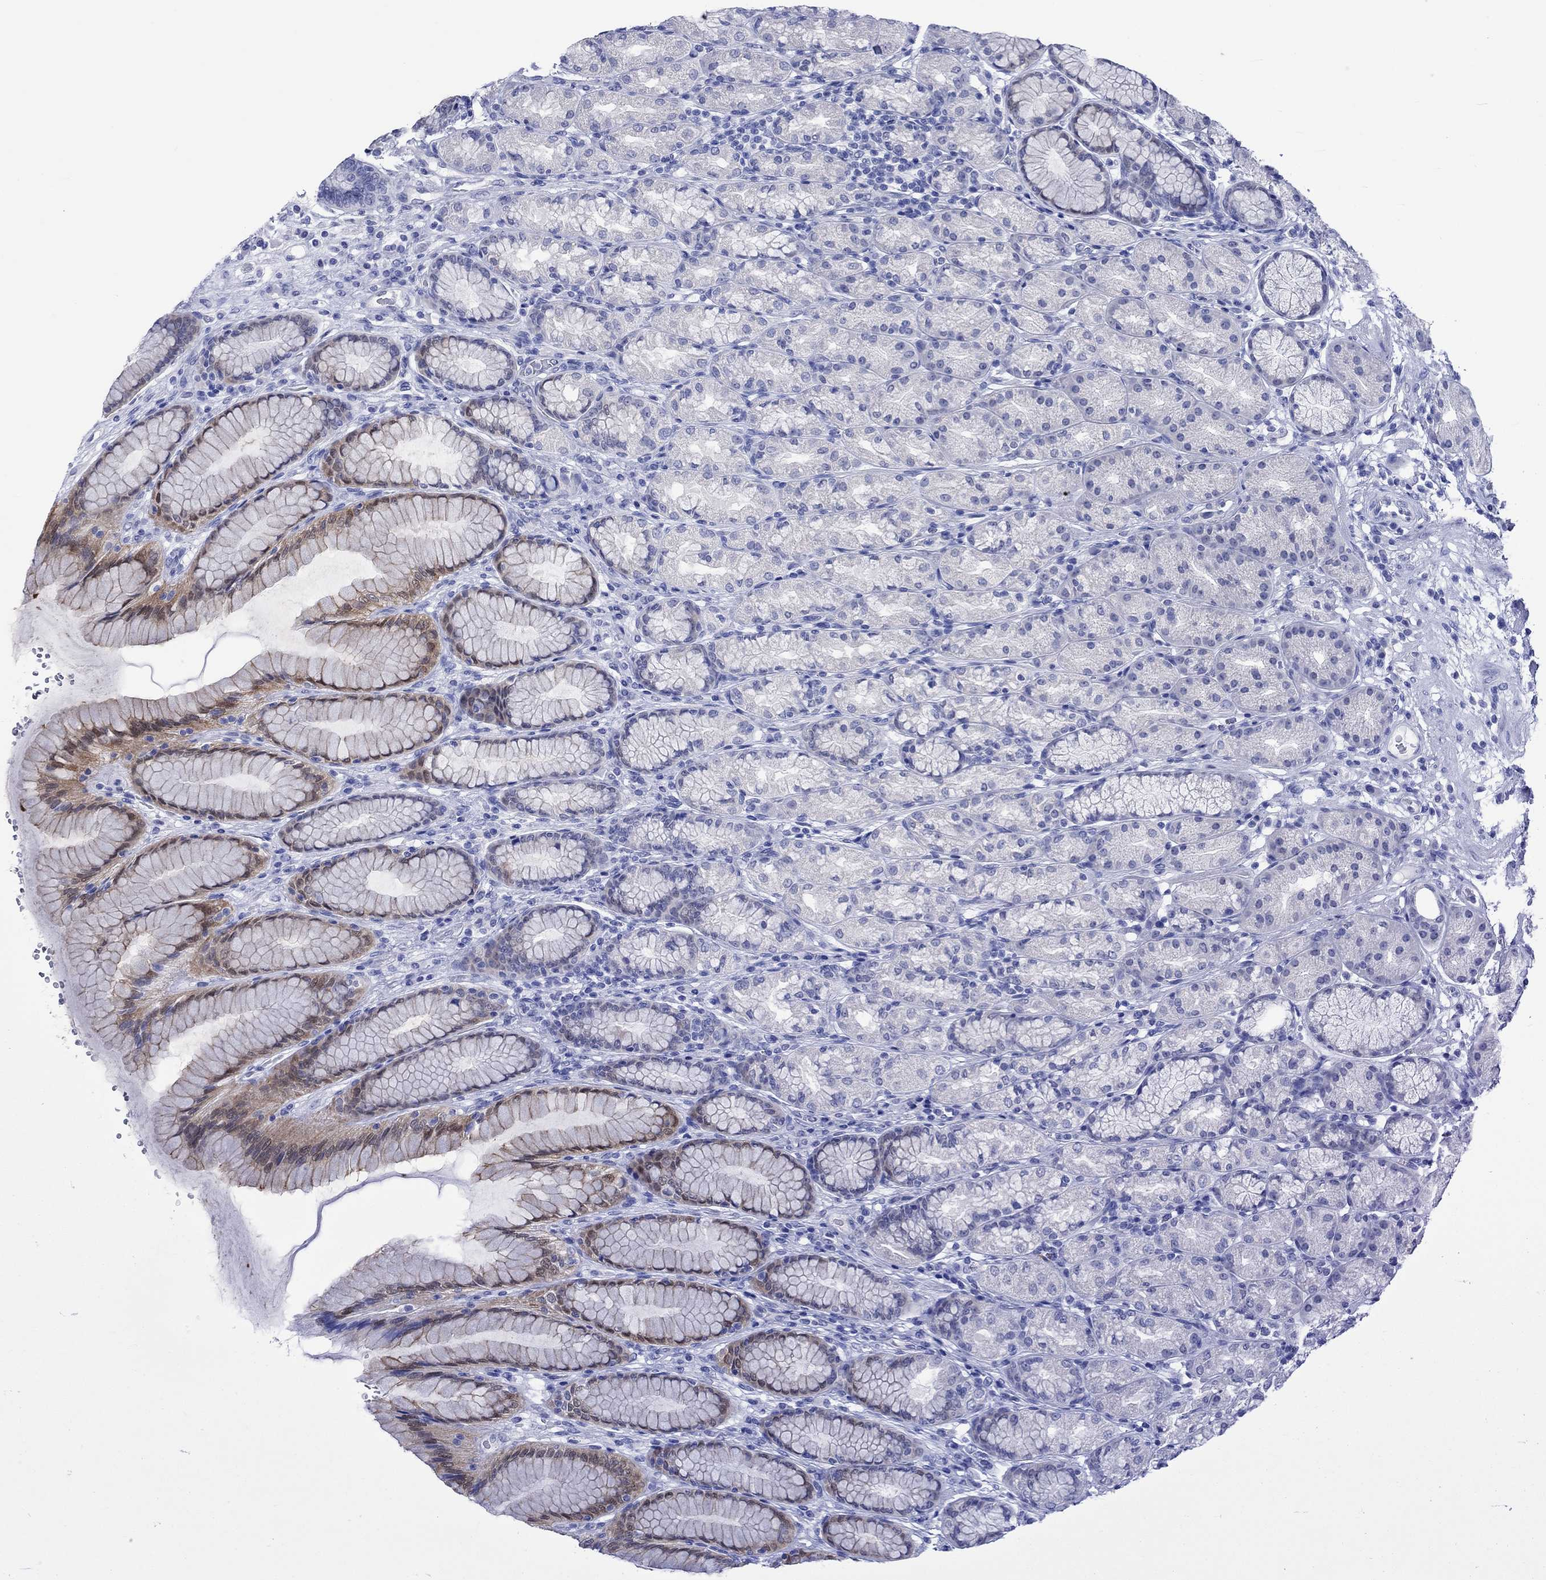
{"staining": {"intensity": "moderate", "quantity": "<25%", "location": "cytoplasmic/membranous"}, "tissue": "stomach", "cell_type": "Glandular cells", "image_type": "normal", "snomed": [{"axis": "morphology", "description": "Normal tissue, NOS"}, {"axis": "morphology", "description": "Adenocarcinoma, NOS"}, {"axis": "topography", "description": "Stomach"}], "caption": "Stomach stained for a protein (brown) exhibits moderate cytoplasmic/membranous positive staining in approximately <25% of glandular cells.", "gene": "KLHL33", "patient": {"sex": "female", "age": 79}}